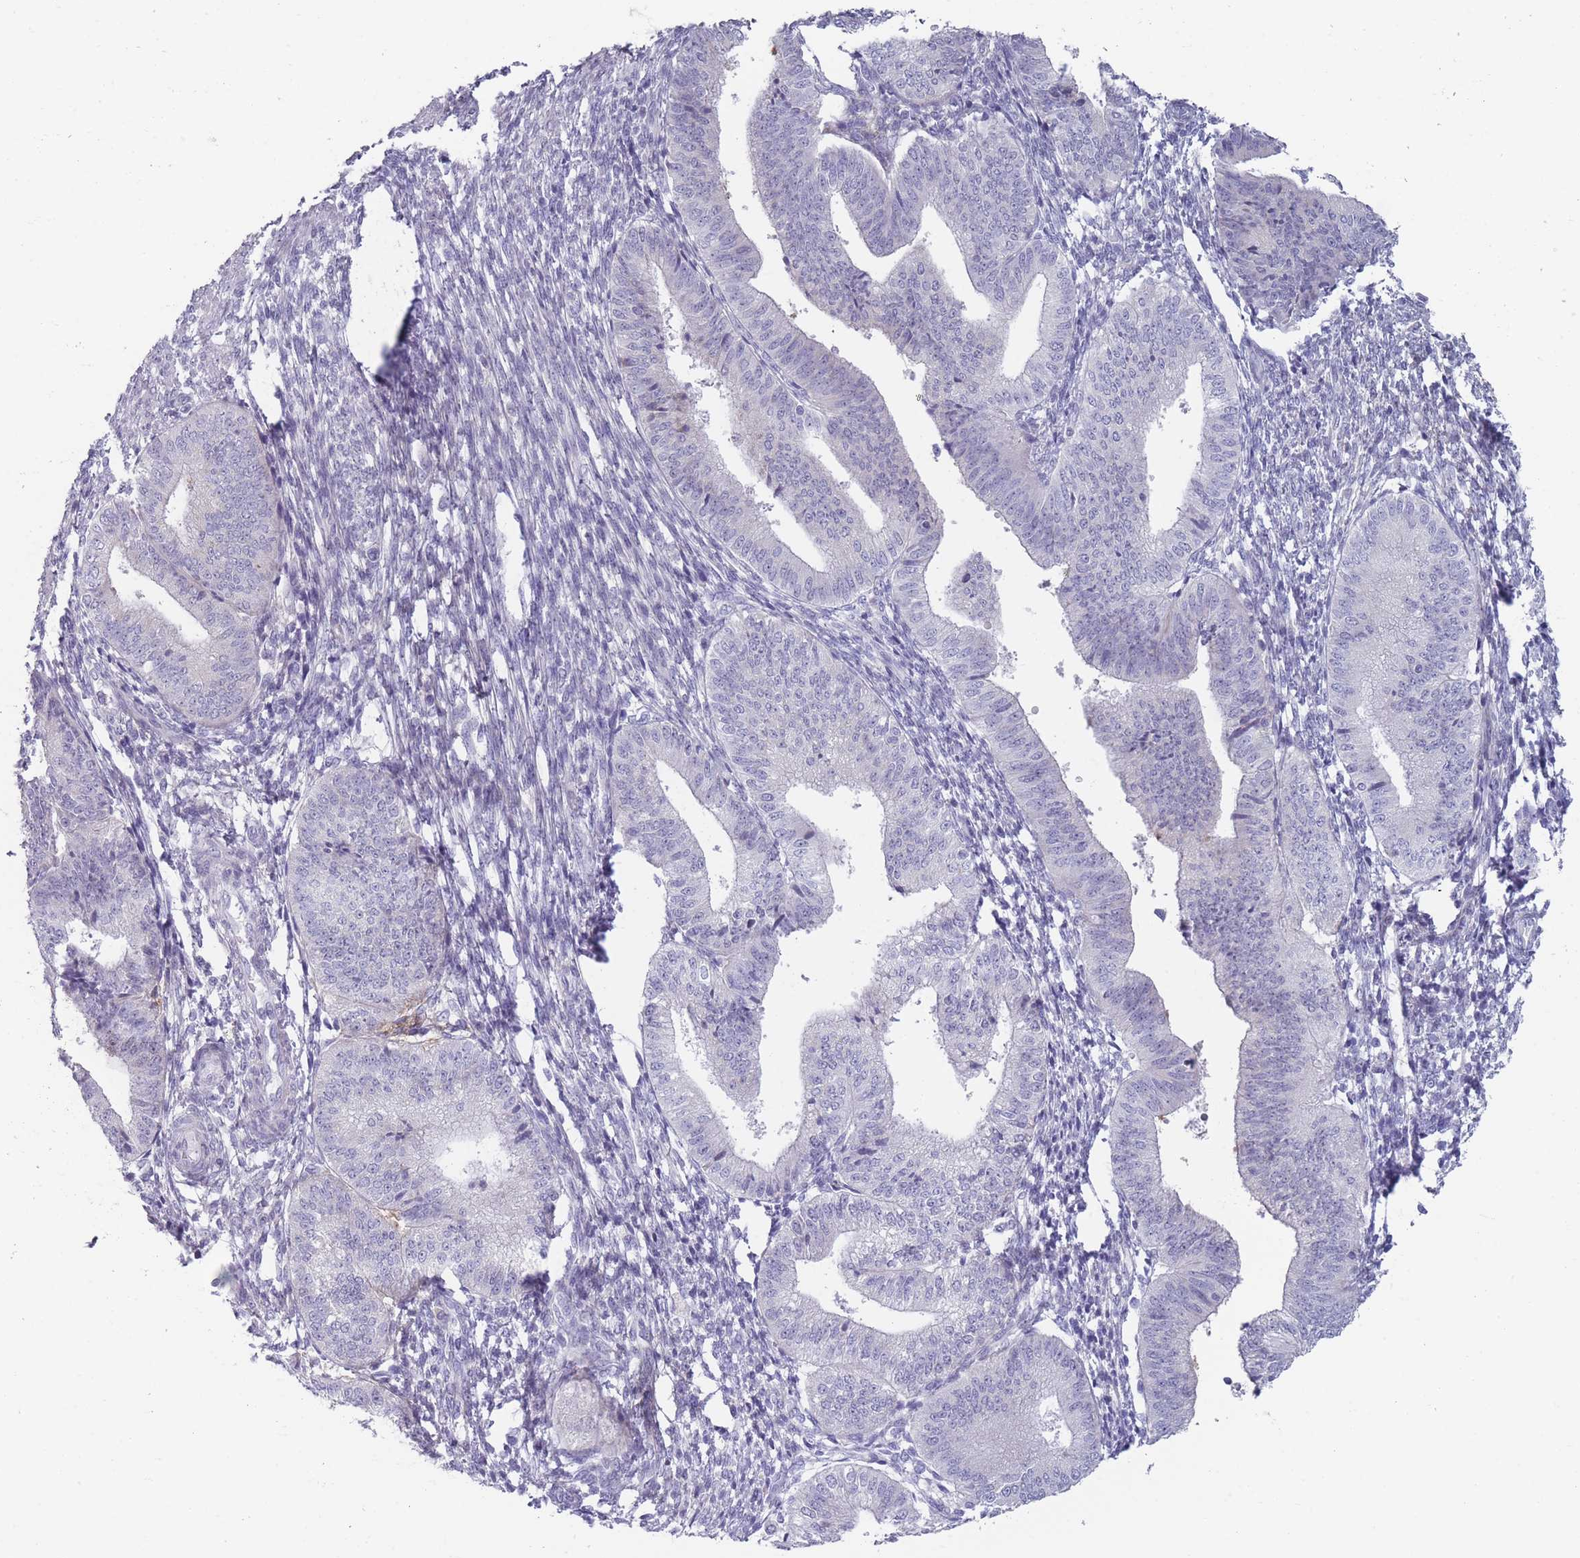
{"staining": {"intensity": "negative", "quantity": "none", "location": "none"}, "tissue": "endometrium", "cell_type": "Cells in endometrial stroma", "image_type": "normal", "snomed": [{"axis": "morphology", "description": "Normal tissue, NOS"}, {"axis": "topography", "description": "Endometrium"}], "caption": "Immunohistochemistry (IHC) photomicrograph of normal endometrium stained for a protein (brown), which reveals no positivity in cells in endometrial stroma.", "gene": "PAIP2B", "patient": {"sex": "female", "age": 34}}